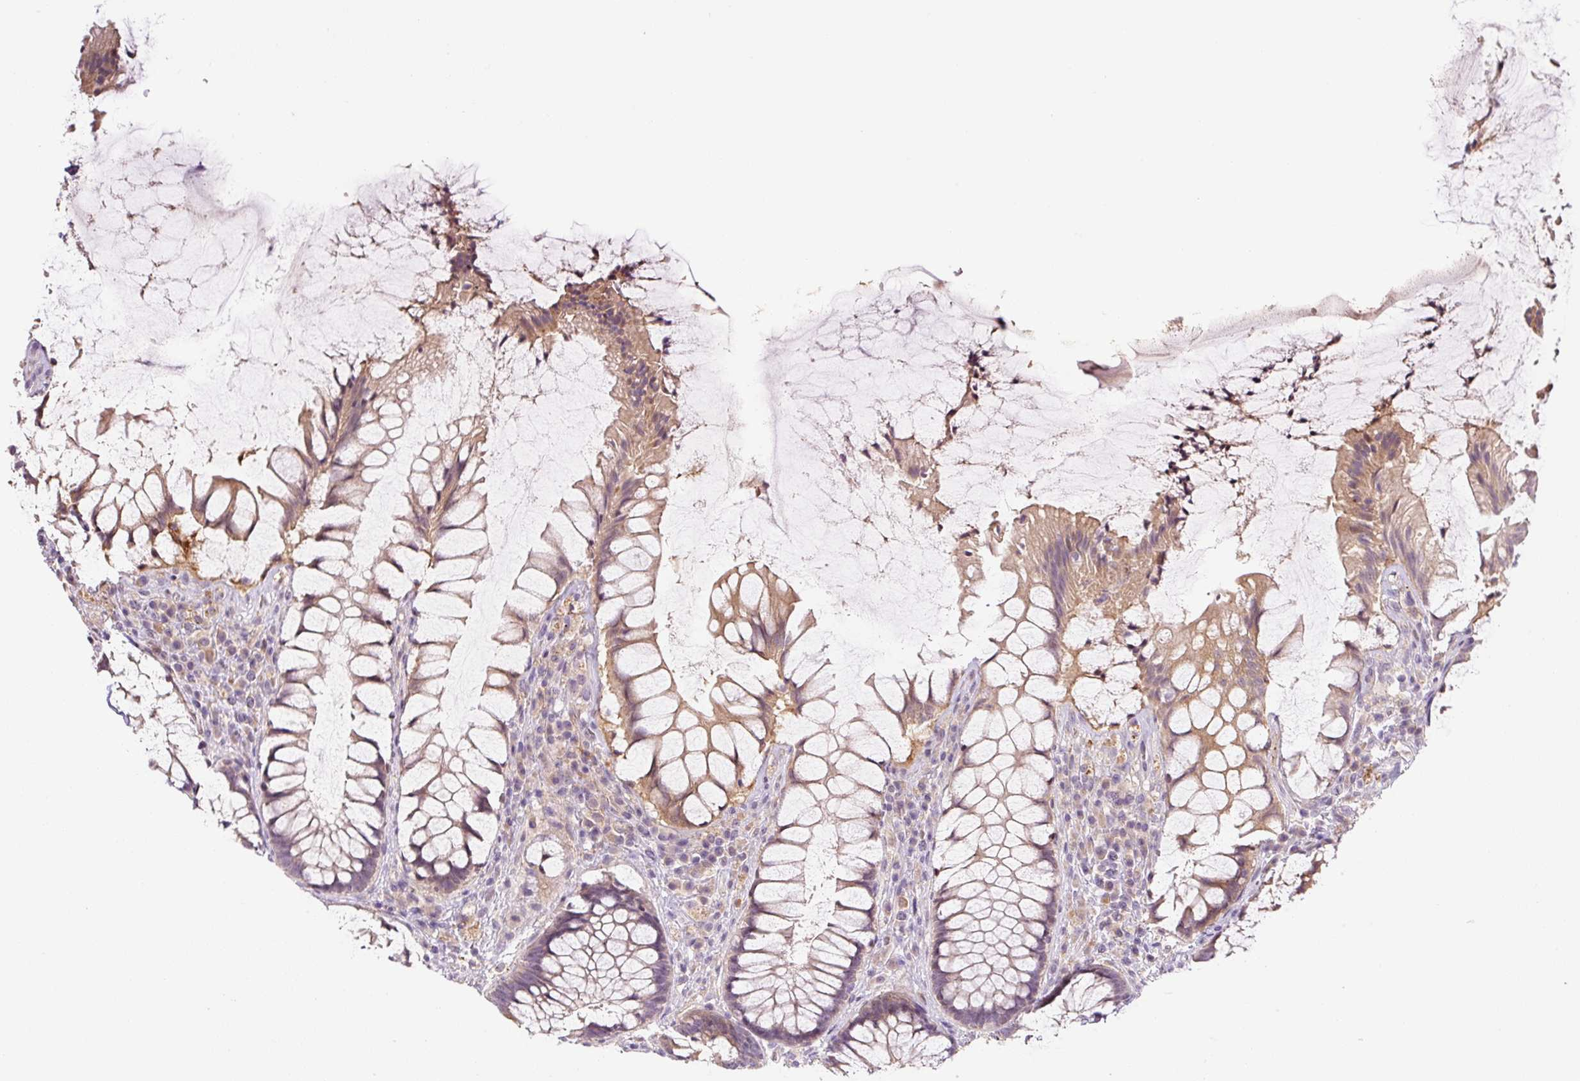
{"staining": {"intensity": "moderate", "quantity": ">75%", "location": "cytoplasmic/membranous"}, "tissue": "rectum", "cell_type": "Glandular cells", "image_type": "normal", "snomed": [{"axis": "morphology", "description": "Normal tissue, NOS"}, {"axis": "topography", "description": "Rectum"}], "caption": "A photomicrograph showing moderate cytoplasmic/membranous expression in approximately >75% of glandular cells in unremarkable rectum, as visualized by brown immunohistochemical staining.", "gene": "PRKAA2", "patient": {"sex": "female", "age": 58}}